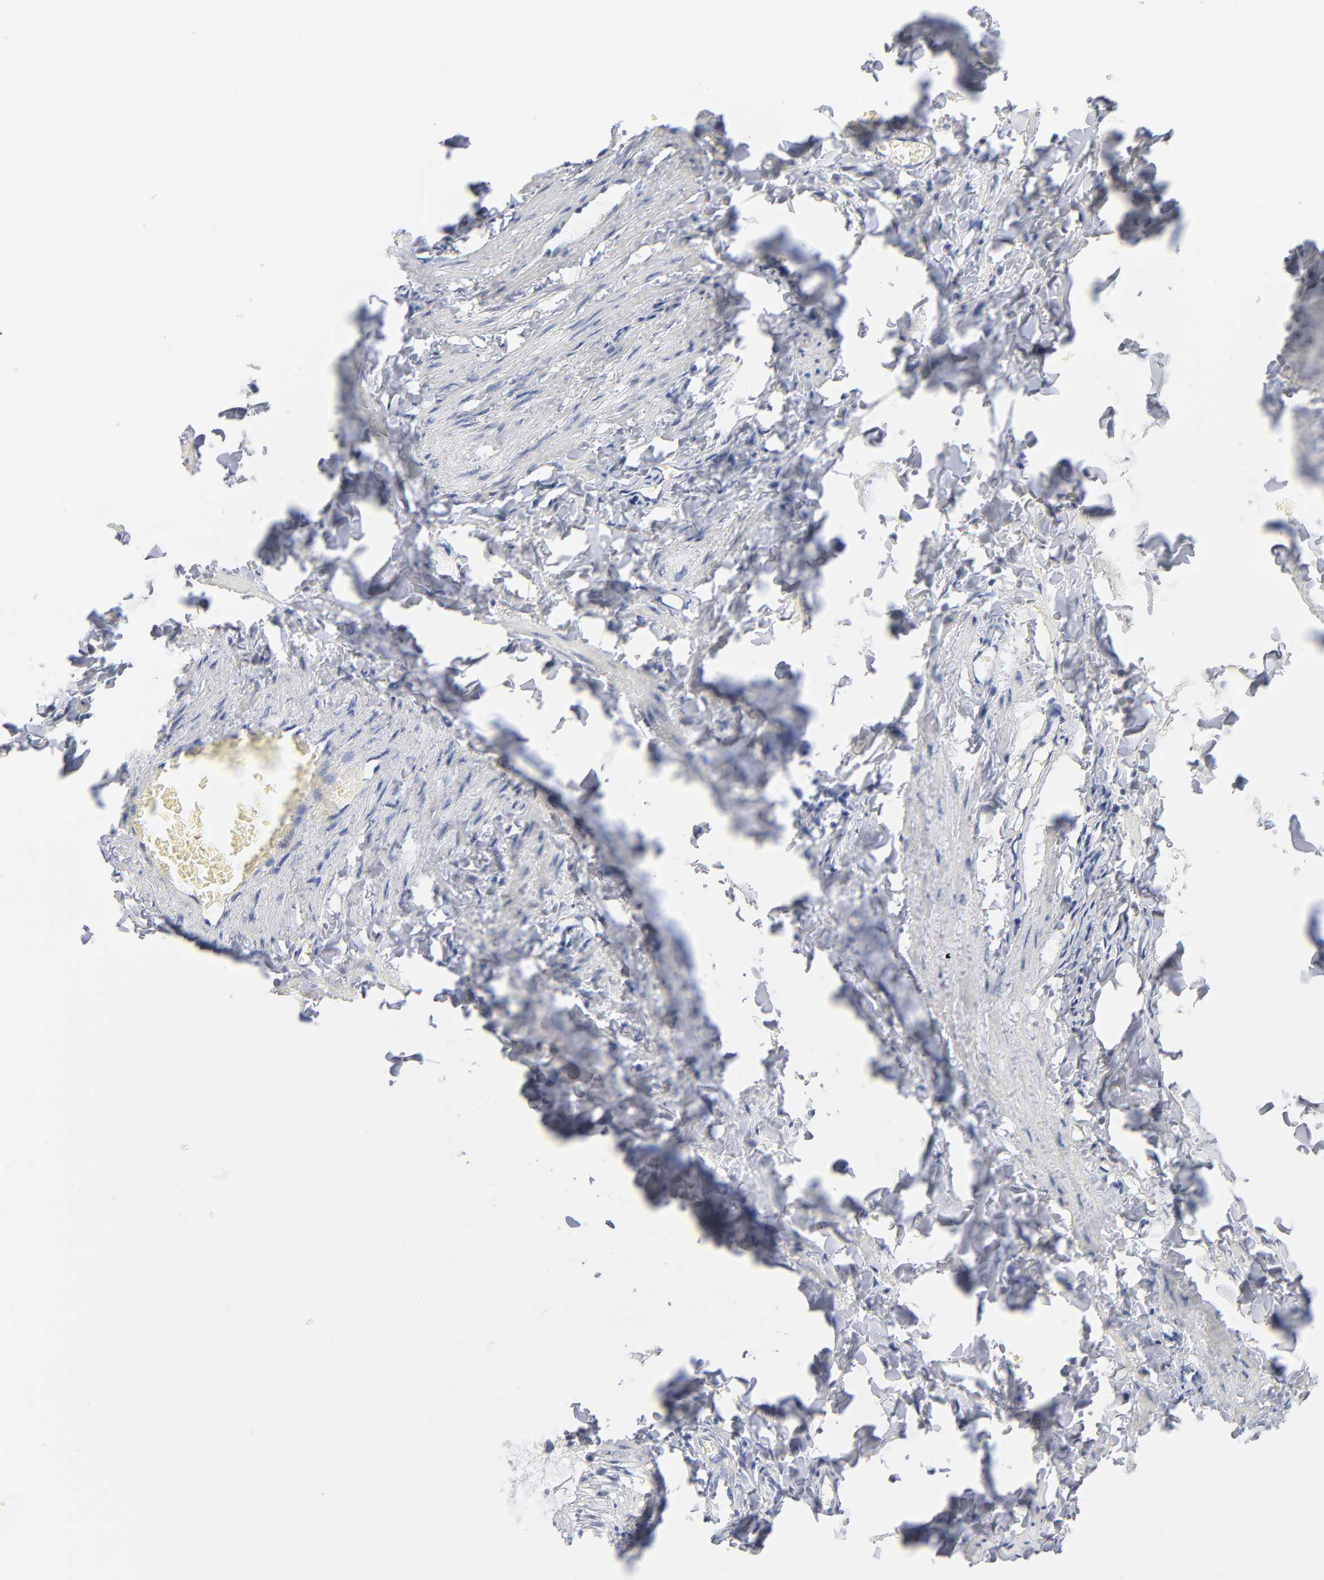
{"staining": {"intensity": "negative", "quantity": "none", "location": "none"}, "tissue": "adipose tissue", "cell_type": "Adipocytes", "image_type": "normal", "snomed": [{"axis": "morphology", "description": "Normal tissue, NOS"}, {"axis": "topography", "description": "Vascular tissue"}], "caption": "This is an IHC image of benign adipose tissue. There is no positivity in adipocytes.", "gene": "LTBP2", "patient": {"sex": "male", "age": 41}}